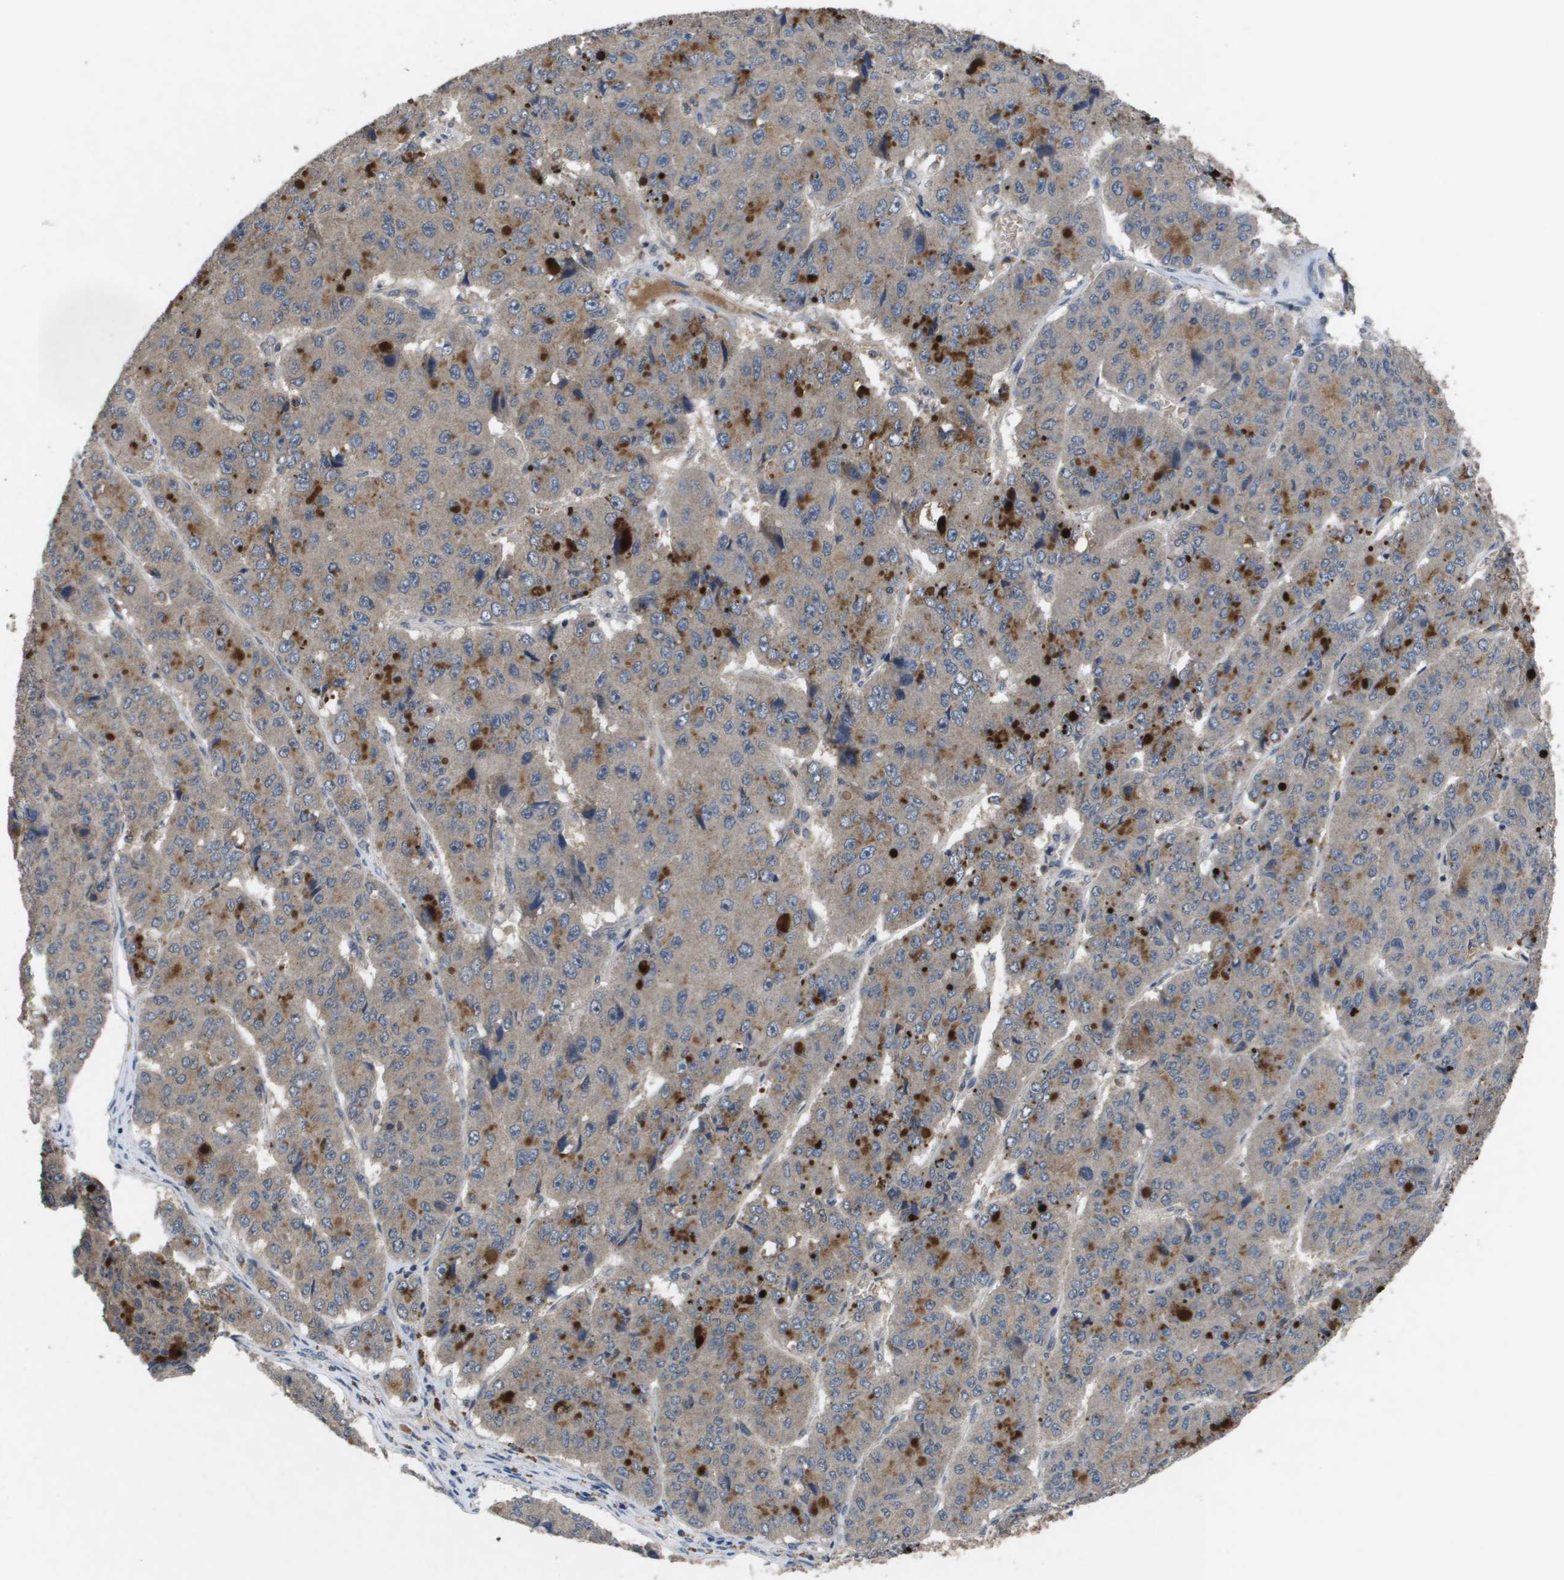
{"staining": {"intensity": "weak", "quantity": ">75%", "location": "cytoplasmic/membranous"}, "tissue": "pancreatic cancer", "cell_type": "Tumor cells", "image_type": "cancer", "snomed": [{"axis": "morphology", "description": "Adenocarcinoma, NOS"}, {"axis": "topography", "description": "Pancreas"}], "caption": "A photomicrograph of human pancreatic adenocarcinoma stained for a protein displays weak cytoplasmic/membranous brown staining in tumor cells.", "gene": "PROC", "patient": {"sex": "male", "age": 50}}